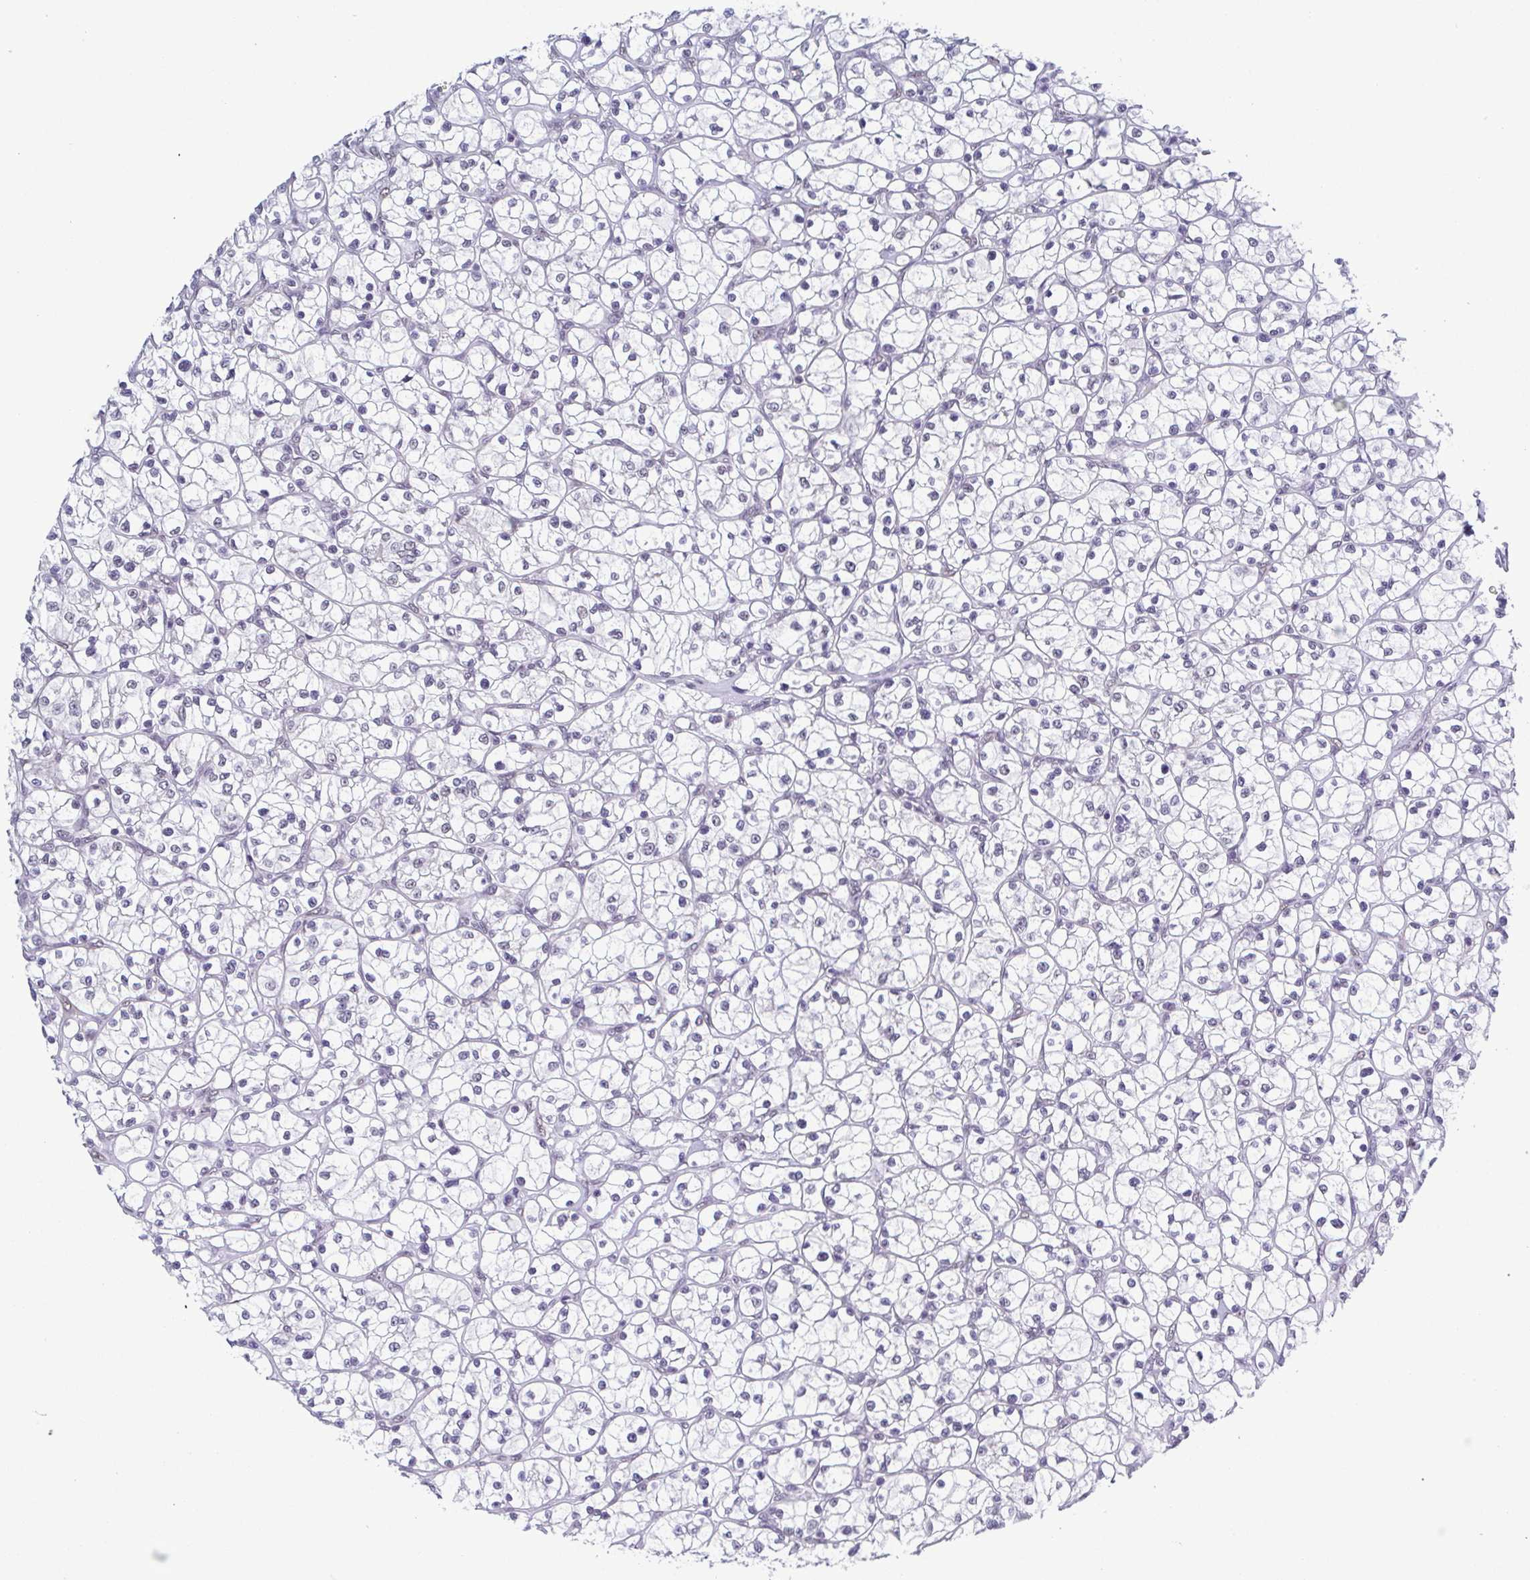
{"staining": {"intensity": "negative", "quantity": "none", "location": "none"}, "tissue": "renal cancer", "cell_type": "Tumor cells", "image_type": "cancer", "snomed": [{"axis": "morphology", "description": "Adenocarcinoma, NOS"}, {"axis": "topography", "description": "Kidney"}], "caption": "Human renal cancer (adenocarcinoma) stained for a protein using IHC exhibits no expression in tumor cells.", "gene": "TMEM92", "patient": {"sex": "female", "age": 64}}